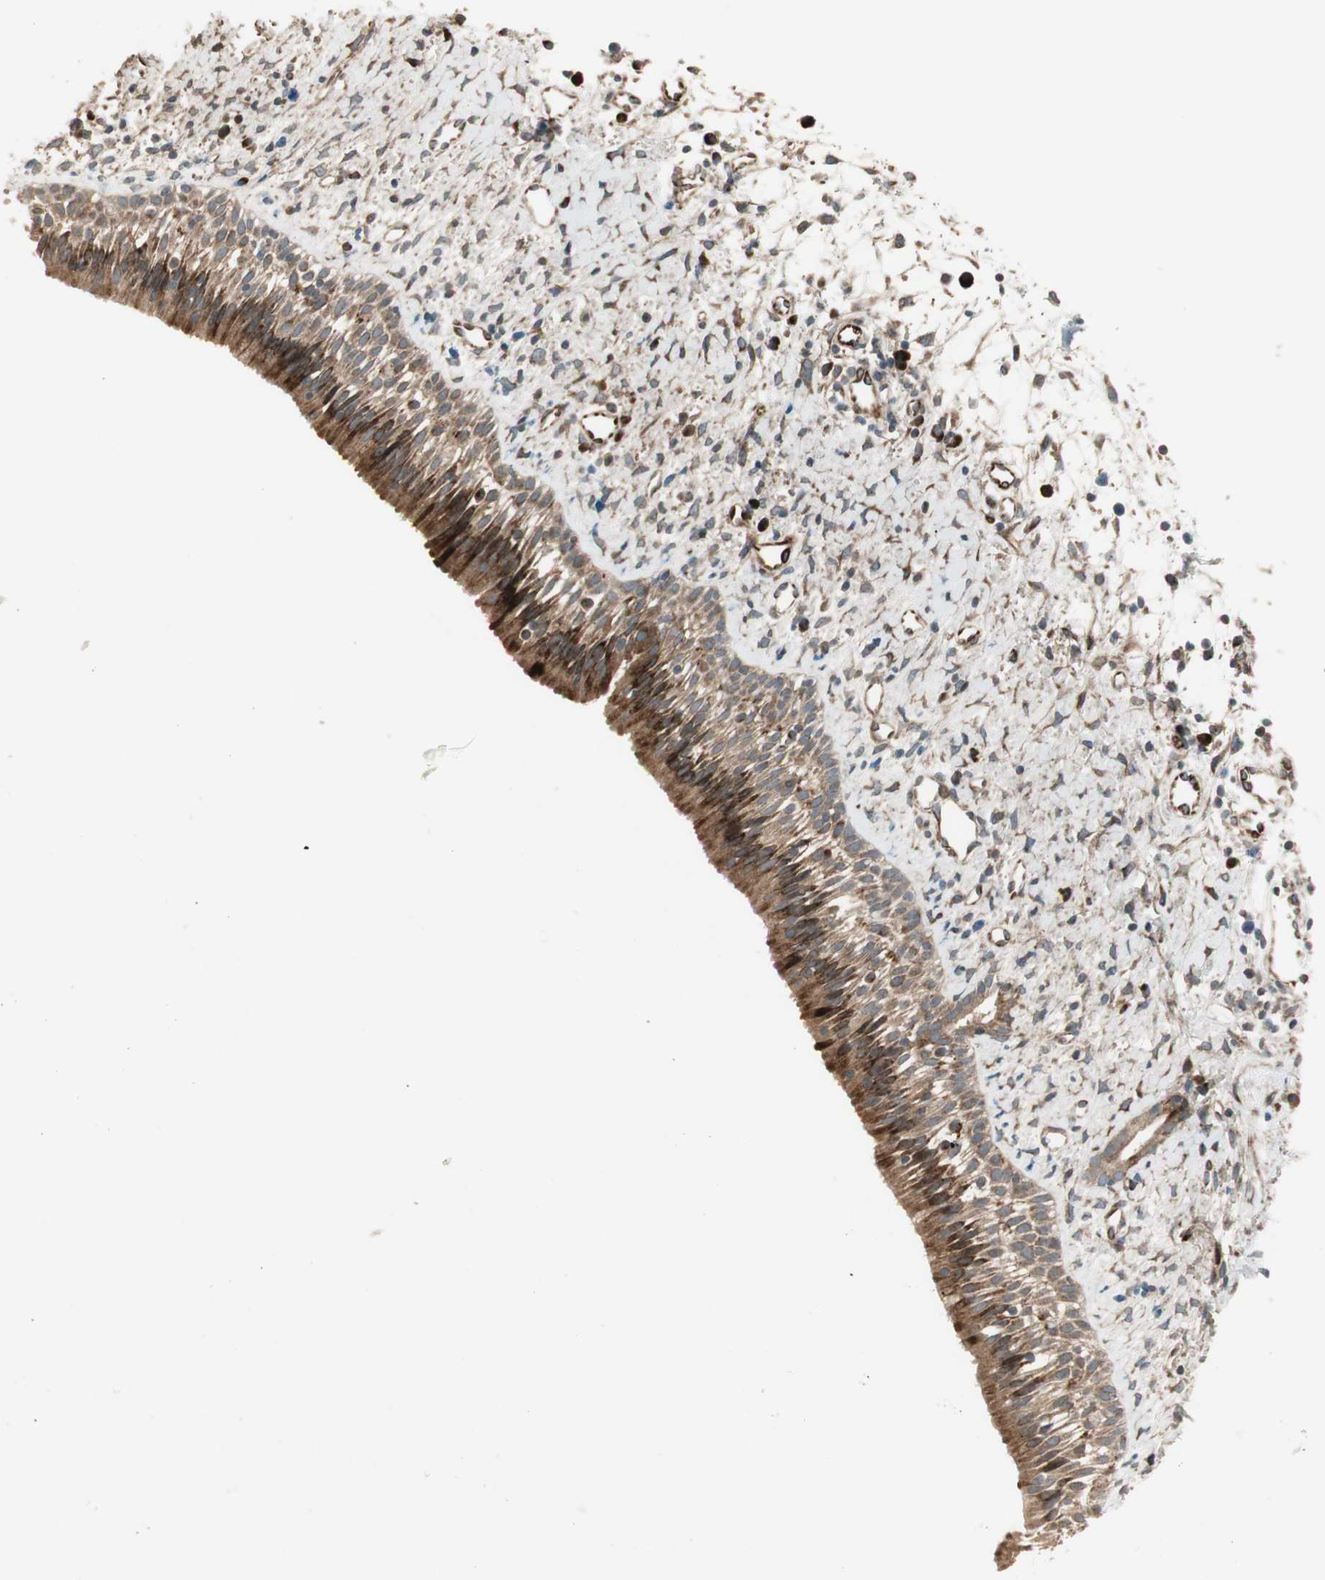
{"staining": {"intensity": "strong", "quantity": ">75%", "location": "cytoplasmic/membranous"}, "tissue": "nasopharynx", "cell_type": "Respiratory epithelial cells", "image_type": "normal", "snomed": [{"axis": "morphology", "description": "Normal tissue, NOS"}, {"axis": "topography", "description": "Nasopharynx"}], "caption": "The photomicrograph exhibits staining of normal nasopharynx, revealing strong cytoplasmic/membranous protein staining (brown color) within respiratory epithelial cells. The staining was performed using DAB to visualize the protein expression in brown, while the nuclei were stained in blue with hematoxylin (Magnification: 20x).", "gene": "PPP2R5E", "patient": {"sex": "male", "age": 22}}